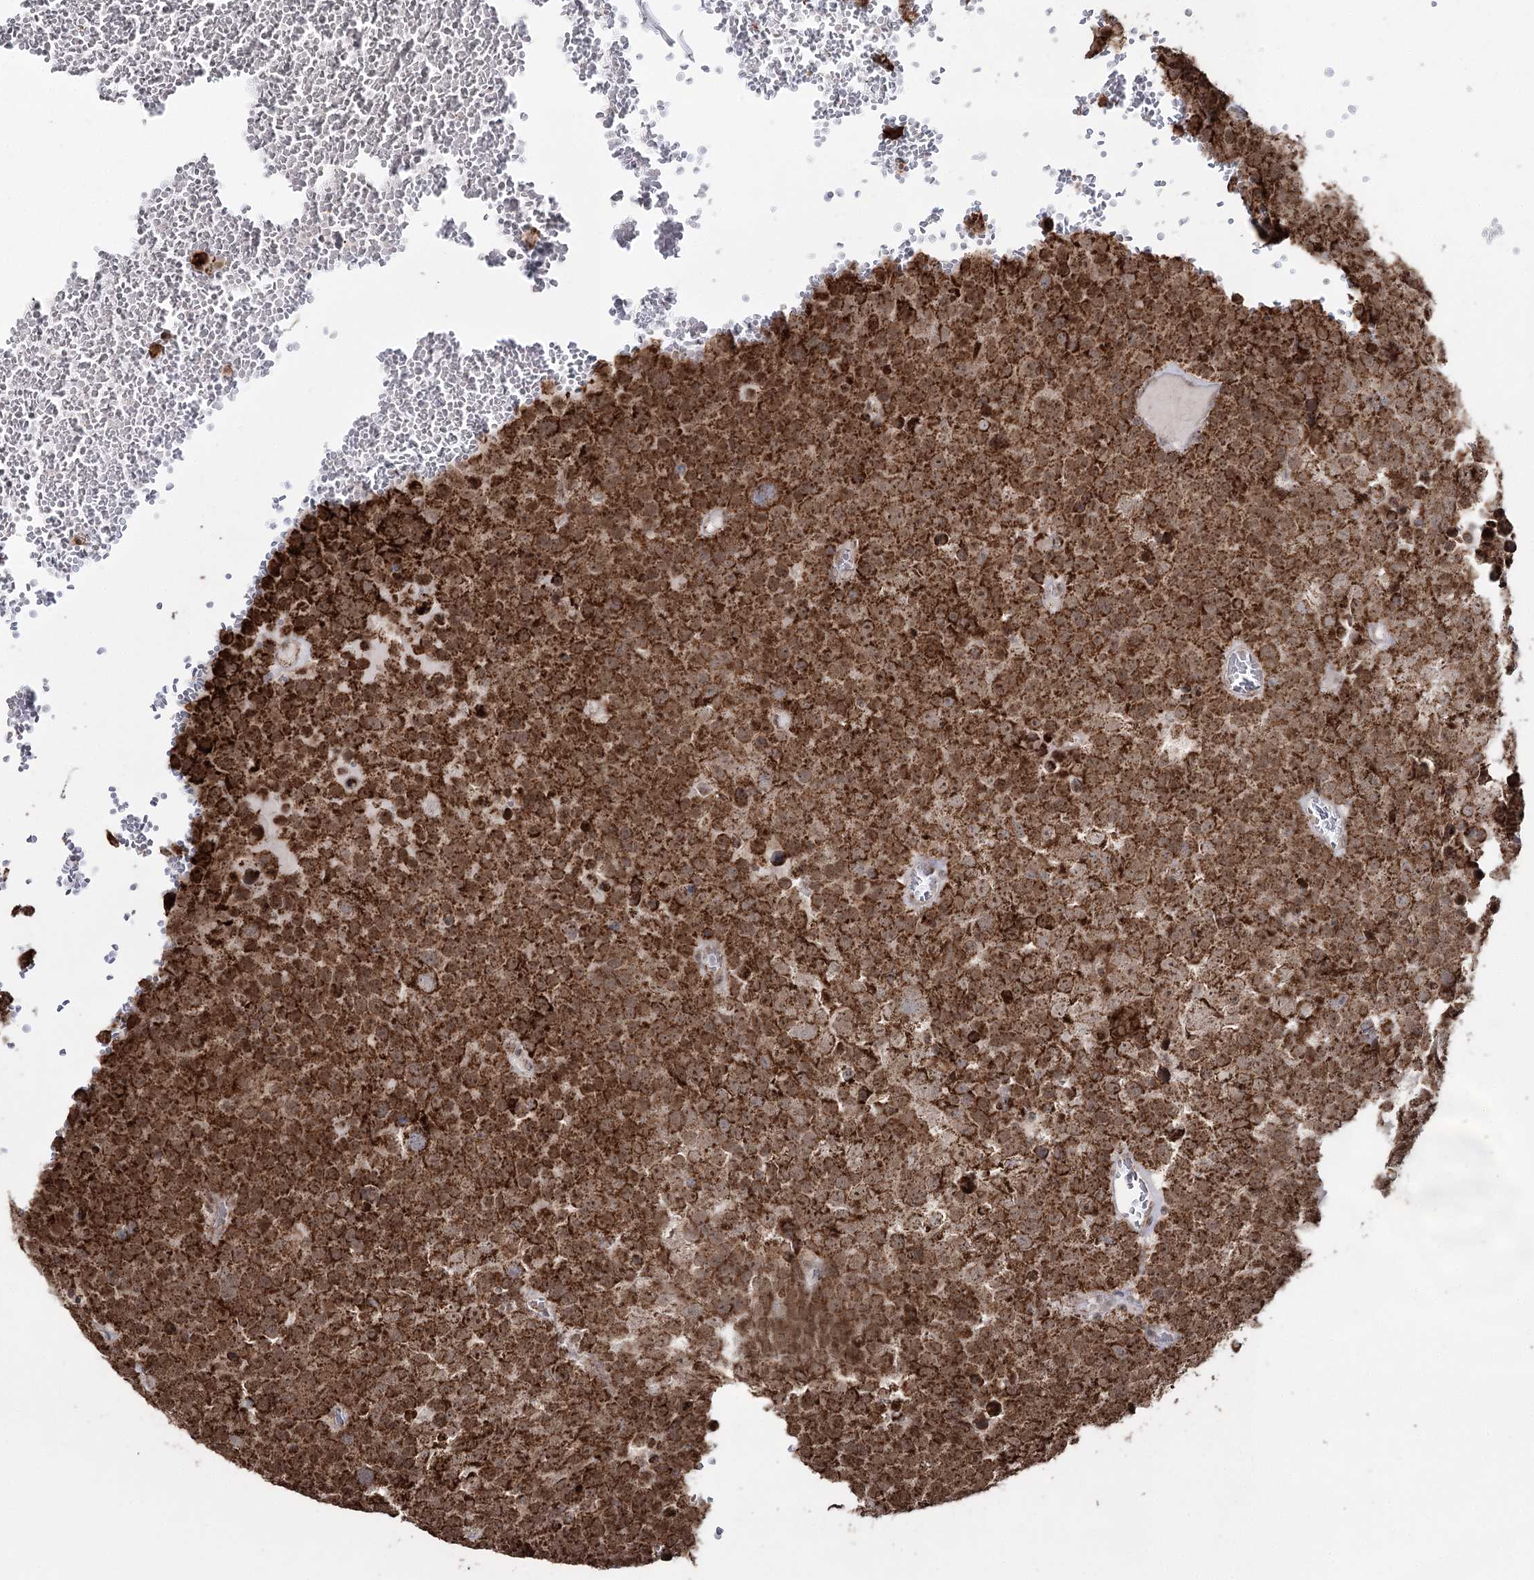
{"staining": {"intensity": "strong", "quantity": ">75%", "location": "cytoplasmic/membranous,nuclear"}, "tissue": "testis cancer", "cell_type": "Tumor cells", "image_type": "cancer", "snomed": [{"axis": "morphology", "description": "Seminoma, NOS"}, {"axis": "topography", "description": "Testis"}], "caption": "This photomicrograph demonstrates immunohistochemistry (IHC) staining of human testis cancer, with high strong cytoplasmic/membranous and nuclear positivity in about >75% of tumor cells.", "gene": "PDHX", "patient": {"sex": "male", "age": 71}}